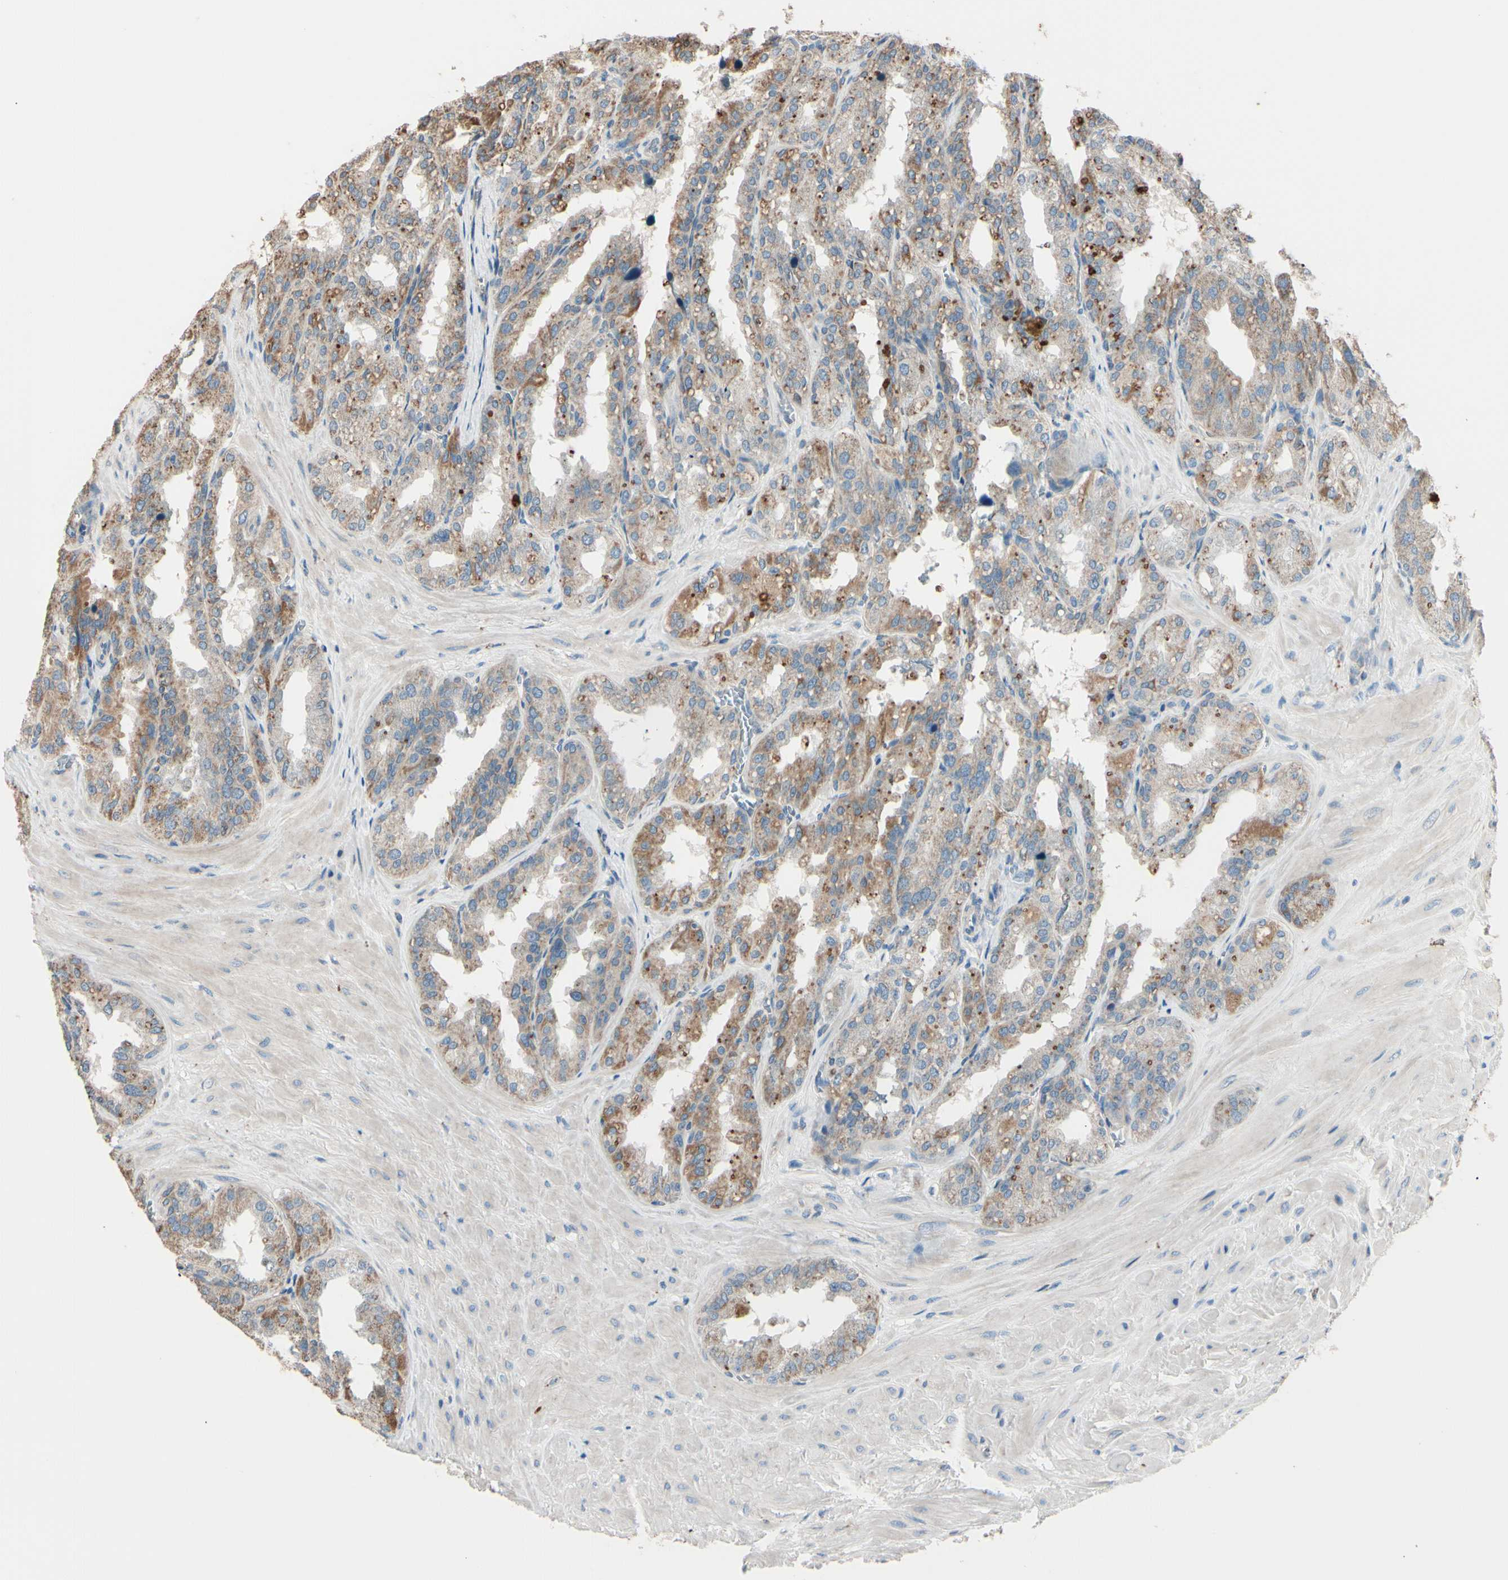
{"staining": {"intensity": "weak", "quantity": ">75%", "location": "cytoplasmic/membranous"}, "tissue": "seminal vesicle", "cell_type": "Glandular cells", "image_type": "normal", "snomed": [{"axis": "morphology", "description": "Normal tissue, NOS"}, {"axis": "topography", "description": "Prostate"}, {"axis": "topography", "description": "Seminal veicle"}], "caption": "Normal seminal vesicle shows weak cytoplasmic/membranous positivity in approximately >75% of glandular cells The staining is performed using DAB (3,3'-diaminobenzidine) brown chromogen to label protein expression. The nuclei are counter-stained blue using hematoxylin..", "gene": "EPHA3", "patient": {"sex": "male", "age": 51}}